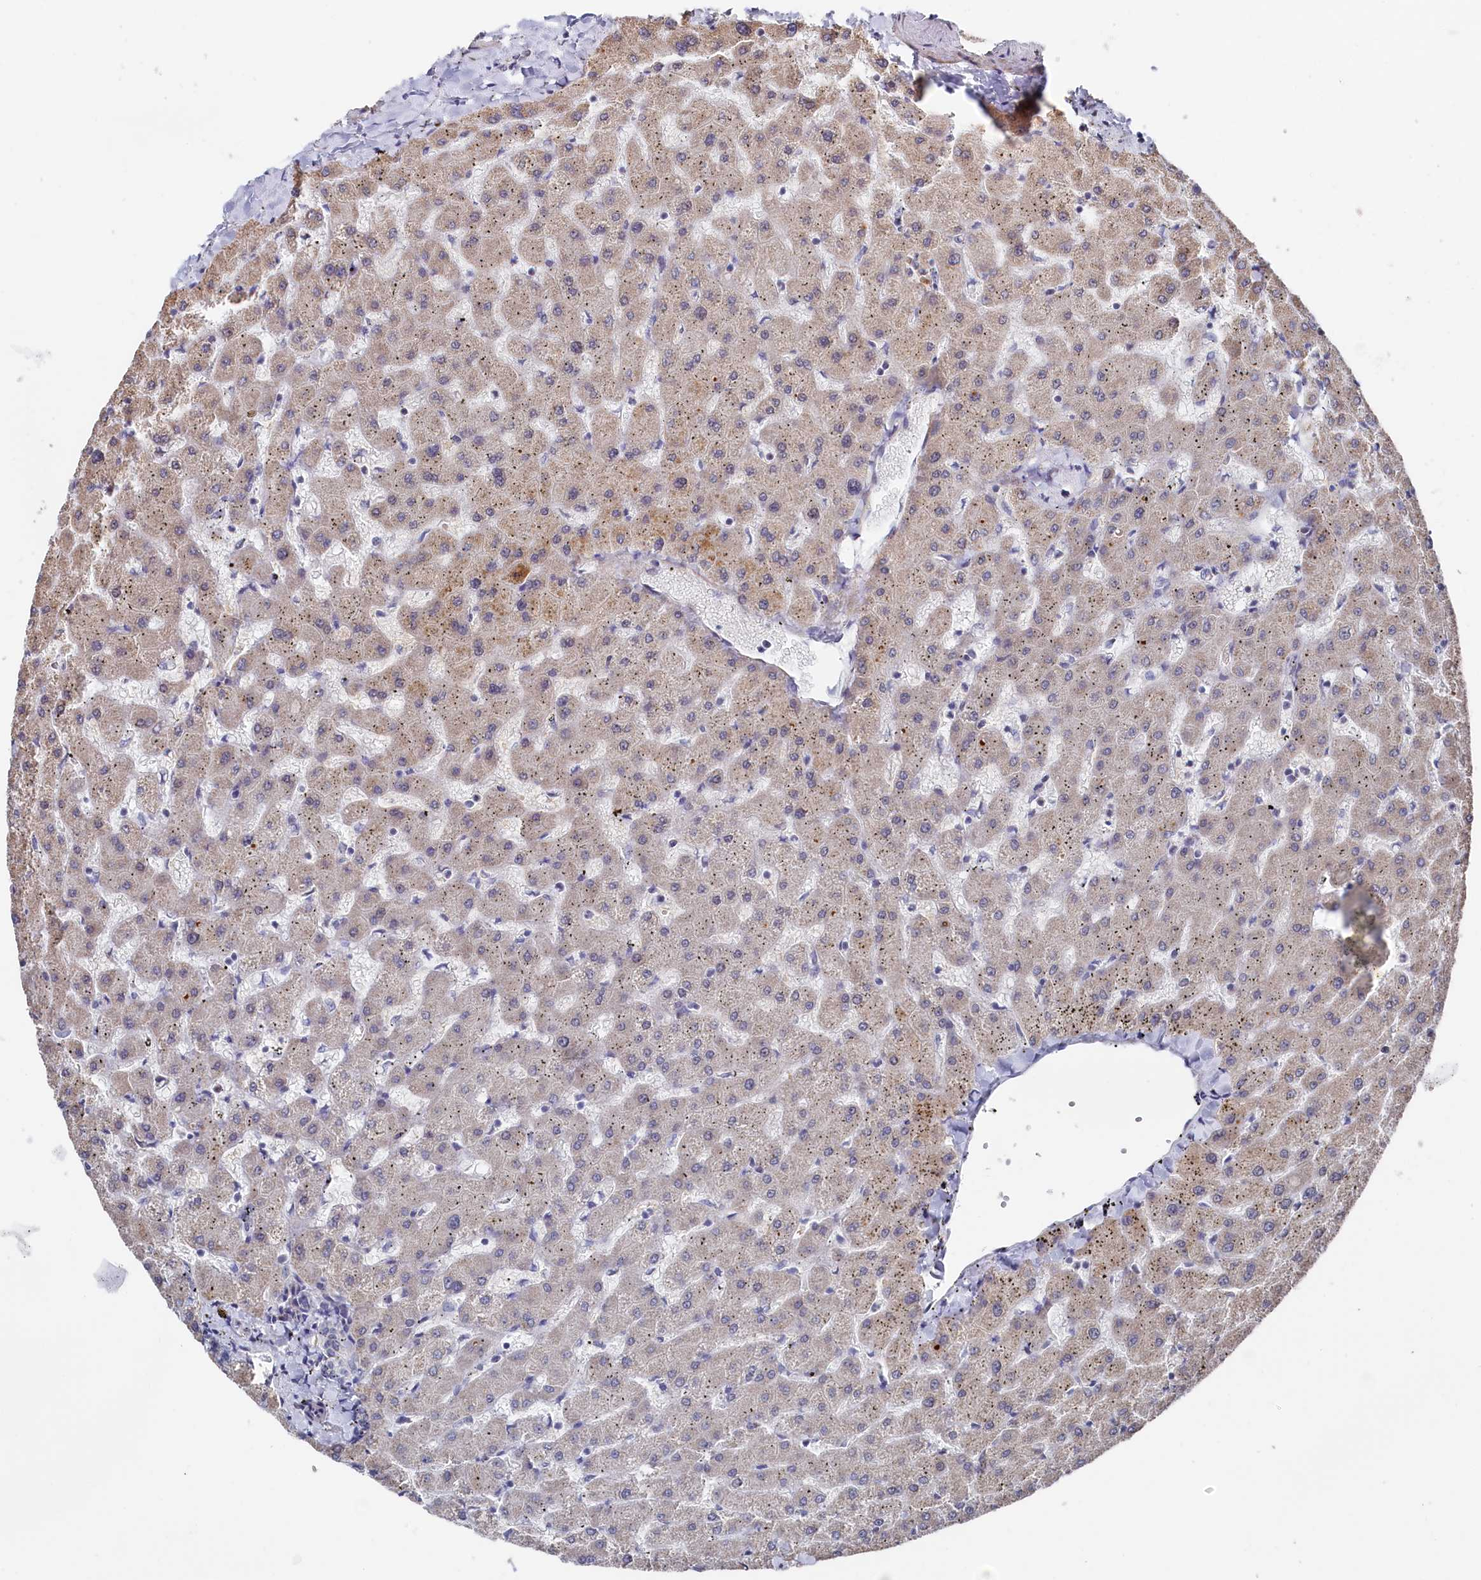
{"staining": {"intensity": "negative", "quantity": "none", "location": "none"}, "tissue": "liver", "cell_type": "Cholangiocytes", "image_type": "normal", "snomed": [{"axis": "morphology", "description": "Normal tissue, NOS"}, {"axis": "topography", "description": "Liver"}], "caption": "An image of human liver is negative for staining in cholangiocytes. The staining was performed using DAB to visualize the protein expression in brown, while the nuclei were stained in blue with hematoxylin (Magnification: 20x).", "gene": "TIGD4", "patient": {"sex": "female", "age": 63}}